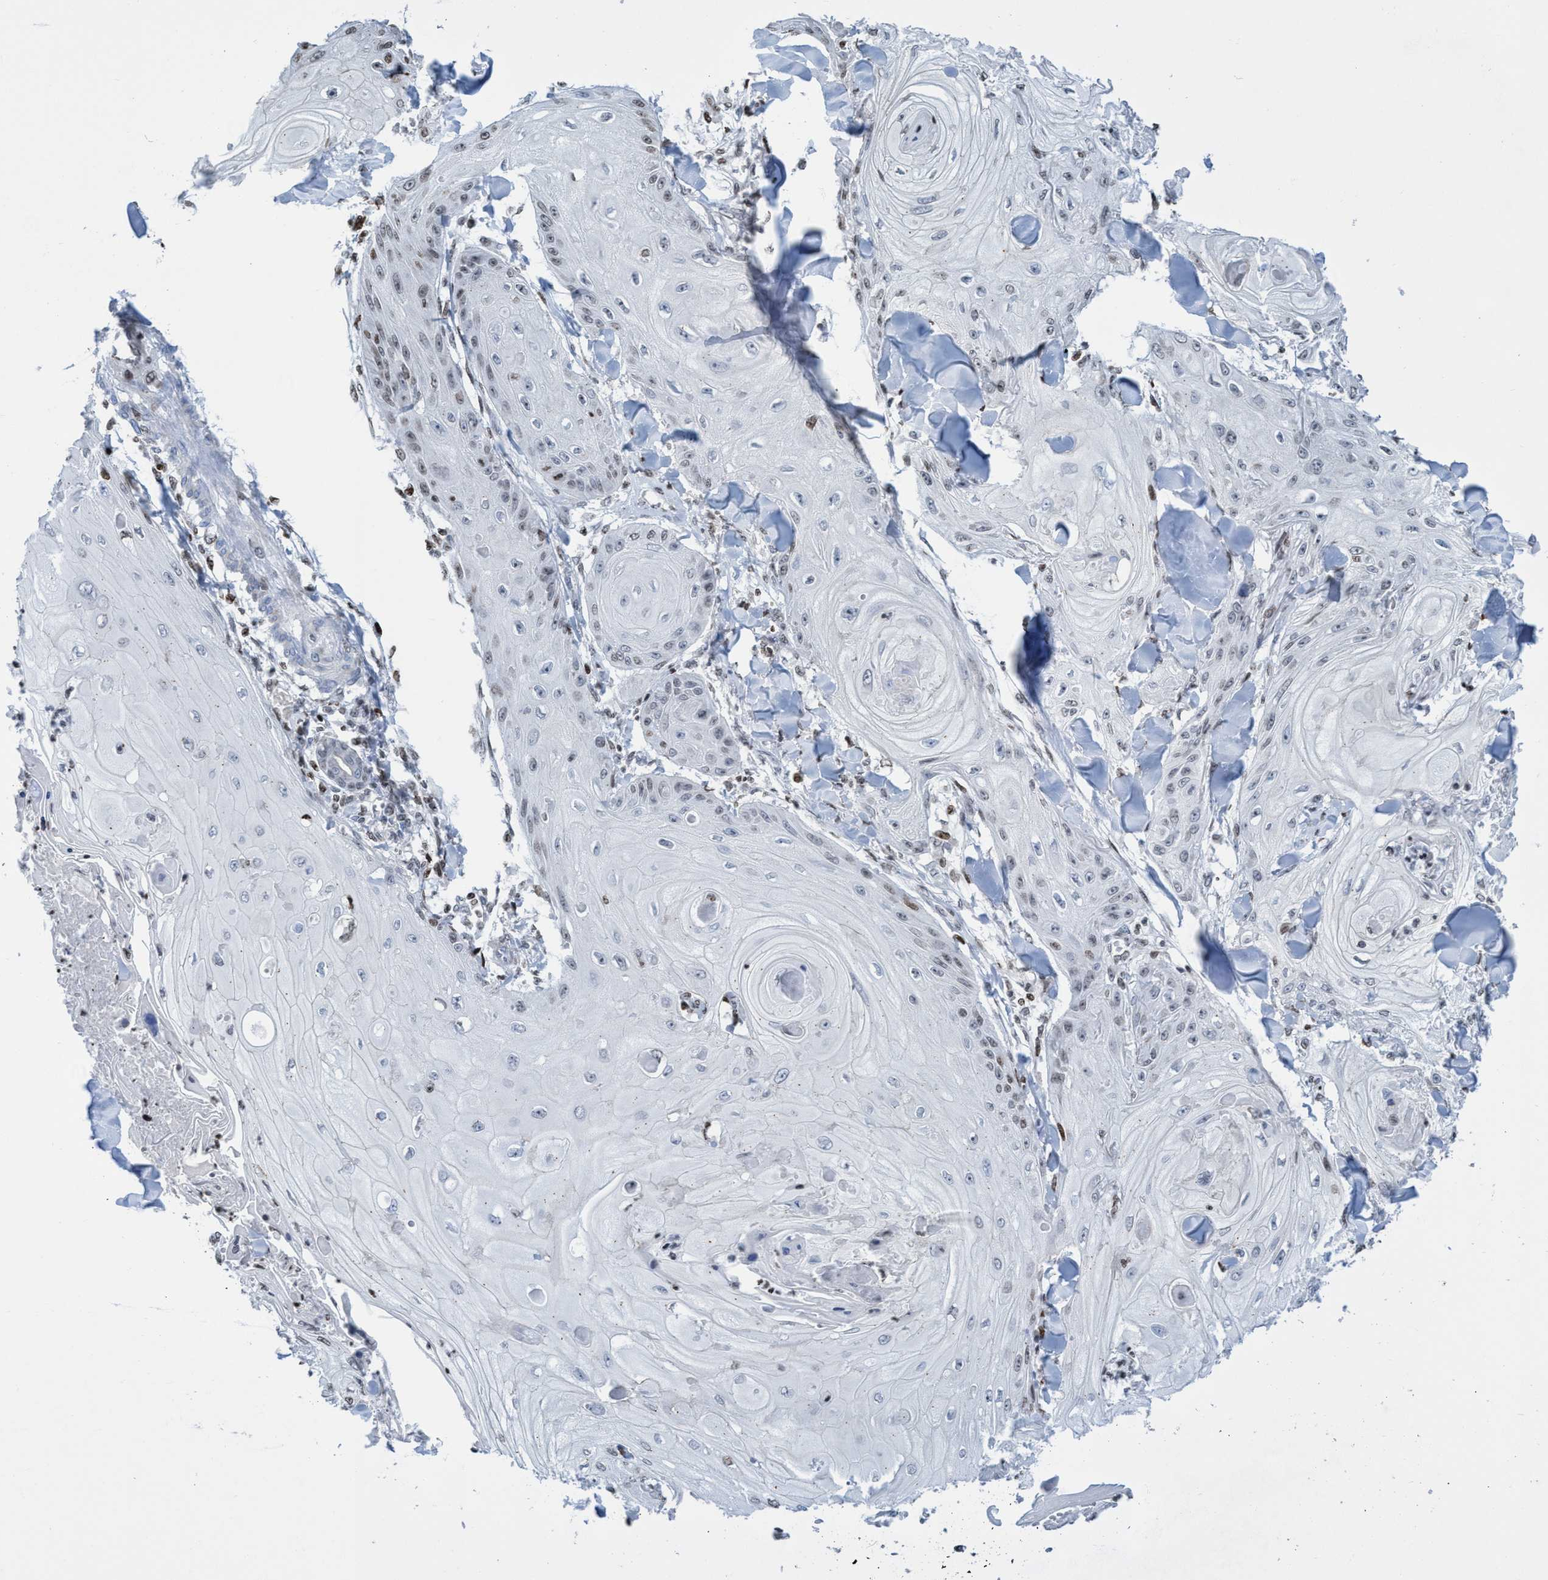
{"staining": {"intensity": "weak", "quantity": "25%-75%", "location": "nuclear"}, "tissue": "skin cancer", "cell_type": "Tumor cells", "image_type": "cancer", "snomed": [{"axis": "morphology", "description": "Squamous cell carcinoma, NOS"}, {"axis": "topography", "description": "Skin"}], "caption": "Skin squamous cell carcinoma stained with a protein marker demonstrates weak staining in tumor cells.", "gene": "CBX2", "patient": {"sex": "male", "age": 74}}